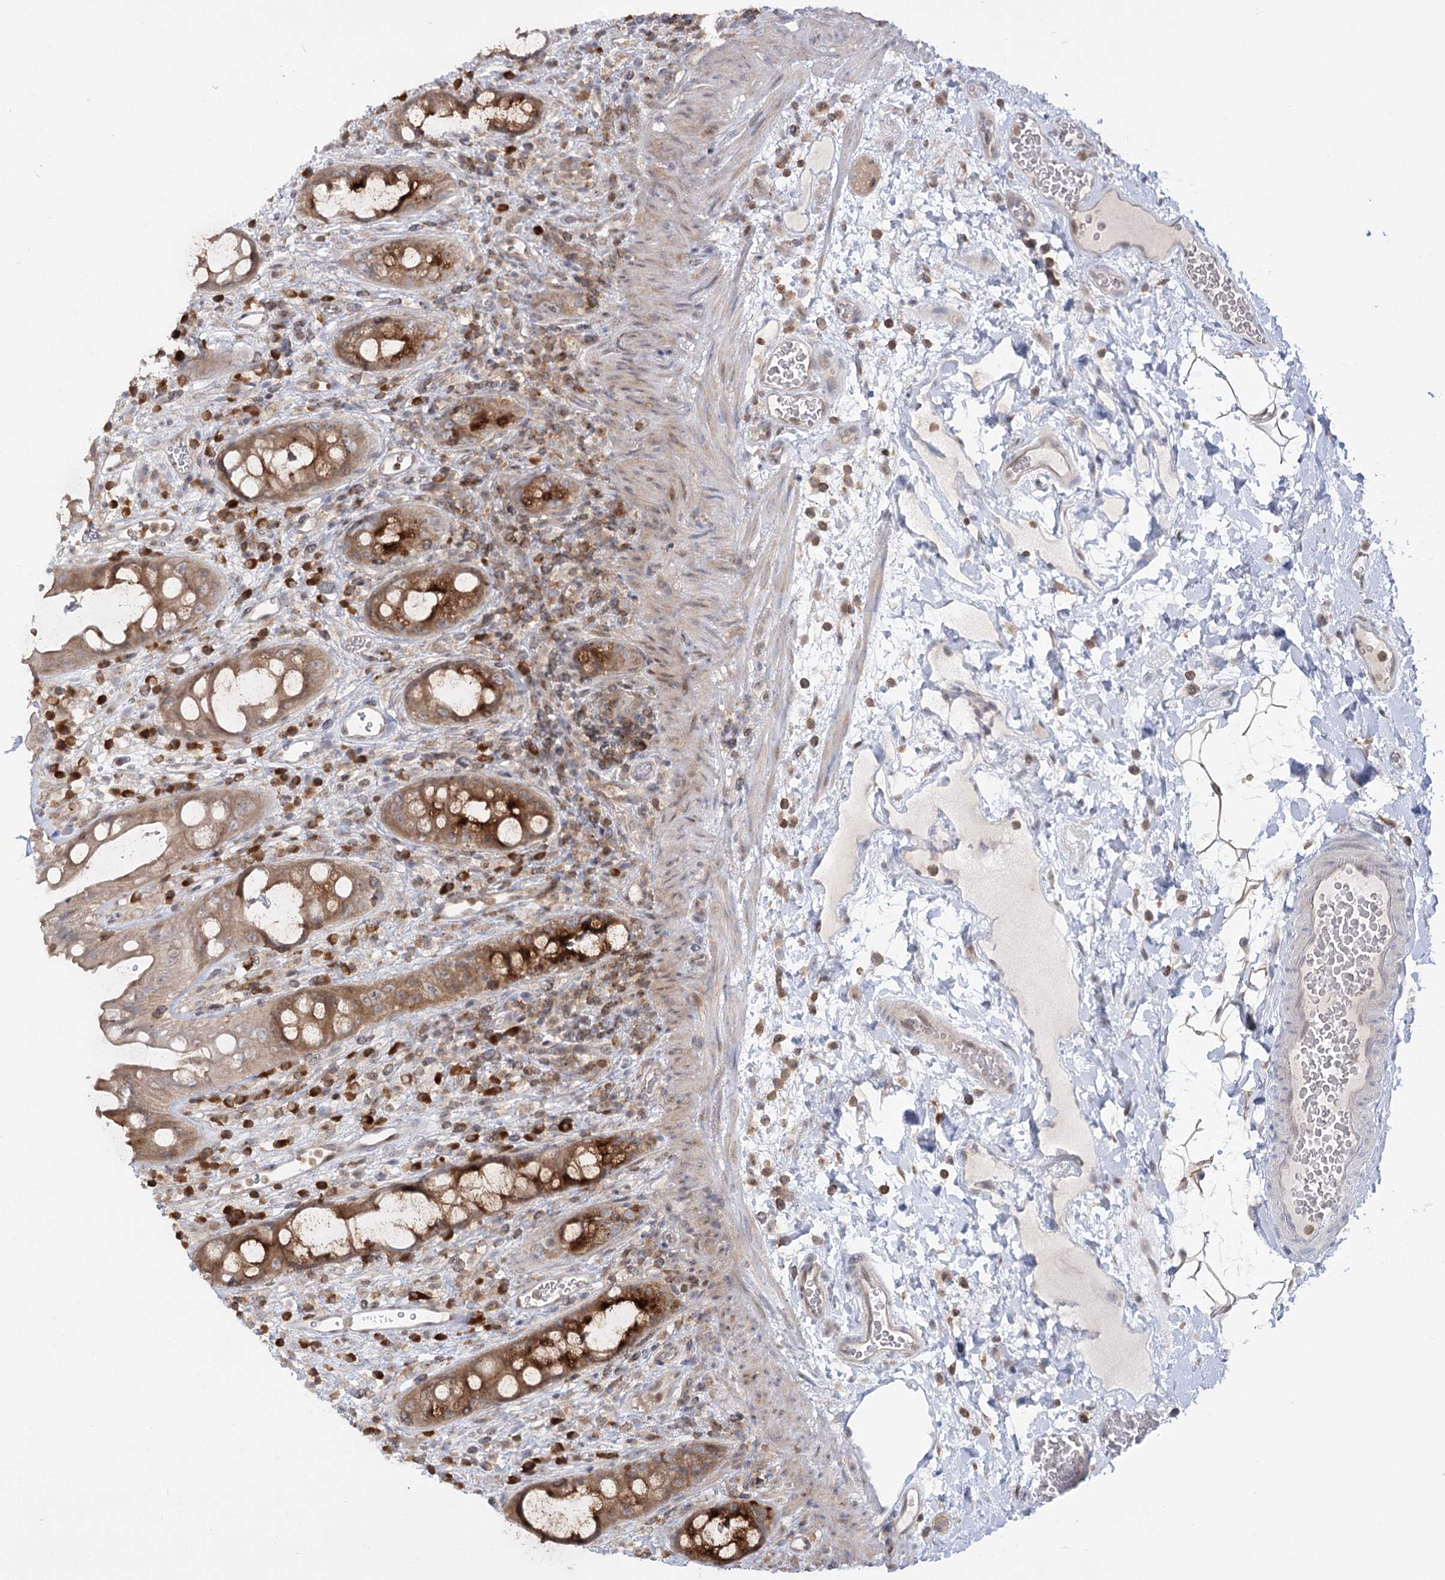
{"staining": {"intensity": "moderate", "quantity": ">75%", "location": "cytoplasmic/membranous"}, "tissue": "rectum", "cell_type": "Glandular cells", "image_type": "normal", "snomed": [{"axis": "morphology", "description": "Normal tissue, NOS"}, {"axis": "topography", "description": "Rectum"}], "caption": "This is an image of immunohistochemistry (IHC) staining of benign rectum, which shows moderate positivity in the cytoplasmic/membranous of glandular cells.", "gene": "SYTL1", "patient": {"sex": "female", "age": 57}}